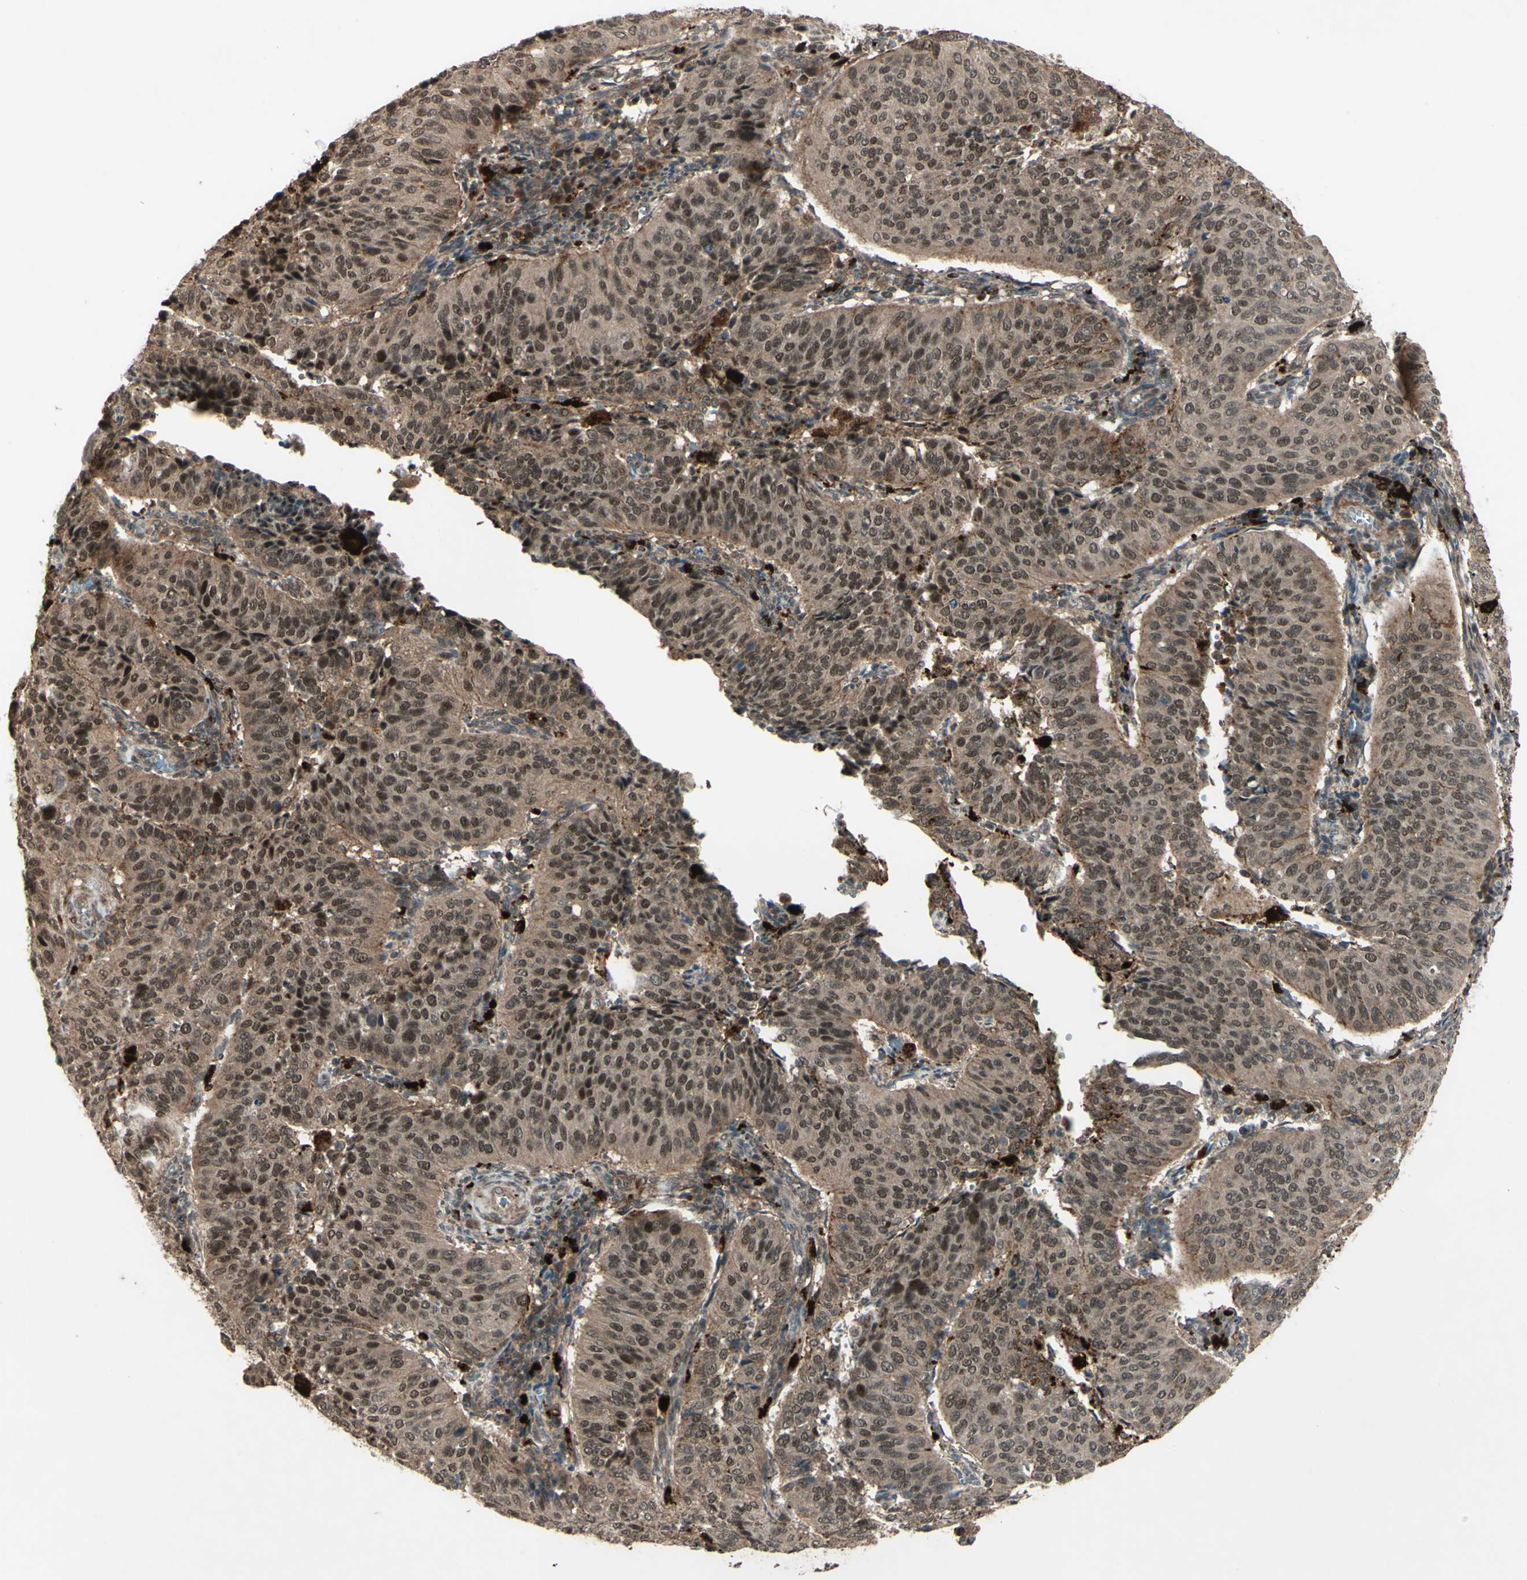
{"staining": {"intensity": "moderate", "quantity": ">75%", "location": "cytoplasmic/membranous,nuclear"}, "tissue": "cervical cancer", "cell_type": "Tumor cells", "image_type": "cancer", "snomed": [{"axis": "morphology", "description": "Normal tissue, NOS"}, {"axis": "morphology", "description": "Squamous cell carcinoma, NOS"}, {"axis": "topography", "description": "Cervix"}], "caption": "IHC (DAB (3,3'-diaminobenzidine)) staining of human cervical squamous cell carcinoma exhibits moderate cytoplasmic/membranous and nuclear protein positivity in about >75% of tumor cells.", "gene": "MLF2", "patient": {"sex": "female", "age": 39}}